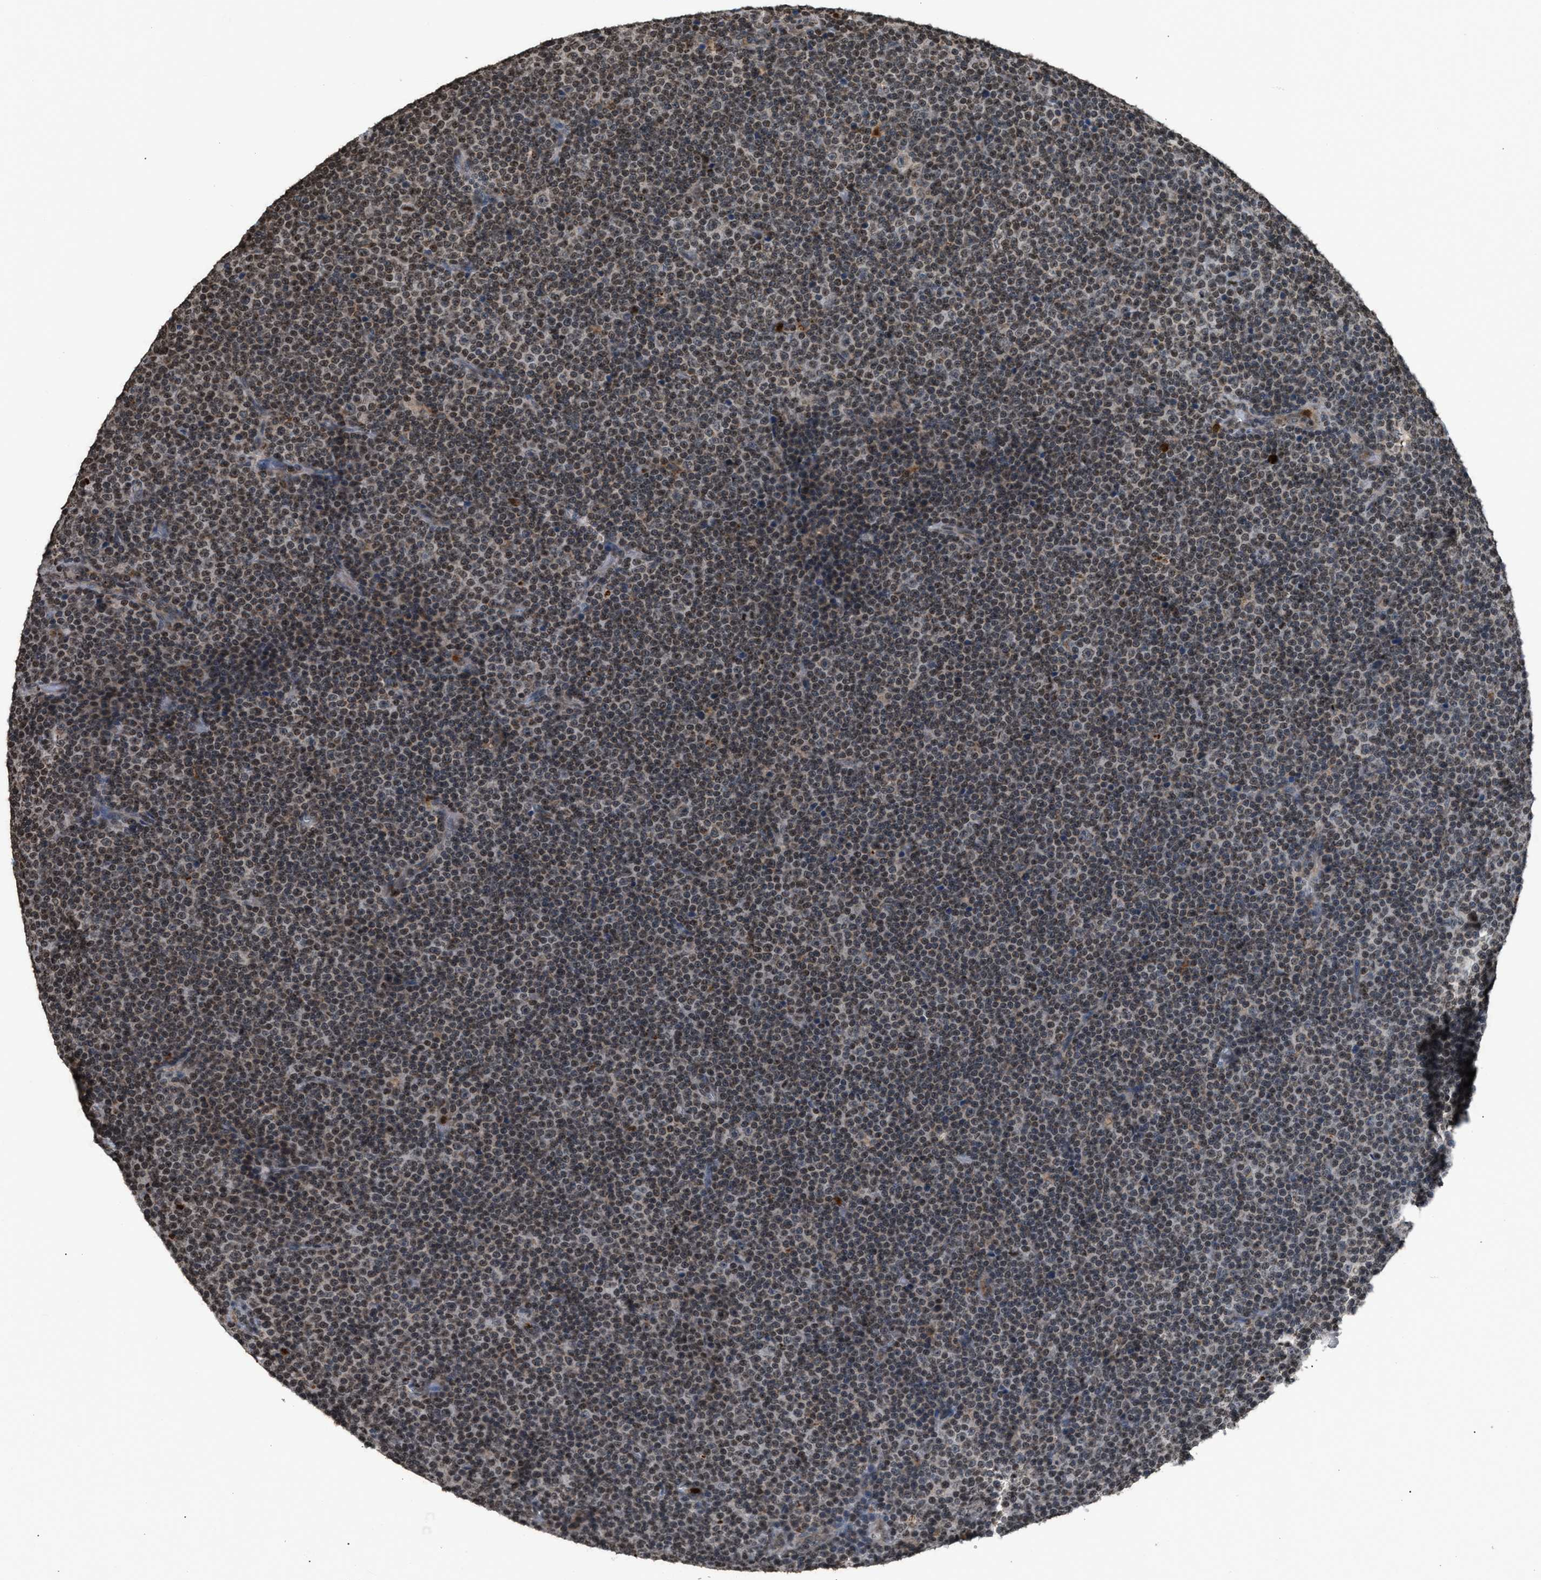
{"staining": {"intensity": "negative", "quantity": "none", "location": "none"}, "tissue": "lymphoma", "cell_type": "Tumor cells", "image_type": "cancer", "snomed": [{"axis": "morphology", "description": "Malignant lymphoma, non-Hodgkin's type, Low grade"}, {"axis": "topography", "description": "Lymph node"}], "caption": "Tumor cells are negative for protein expression in human lymphoma.", "gene": "PRUNE2", "patient": {"sex": "female", "age": 67}}